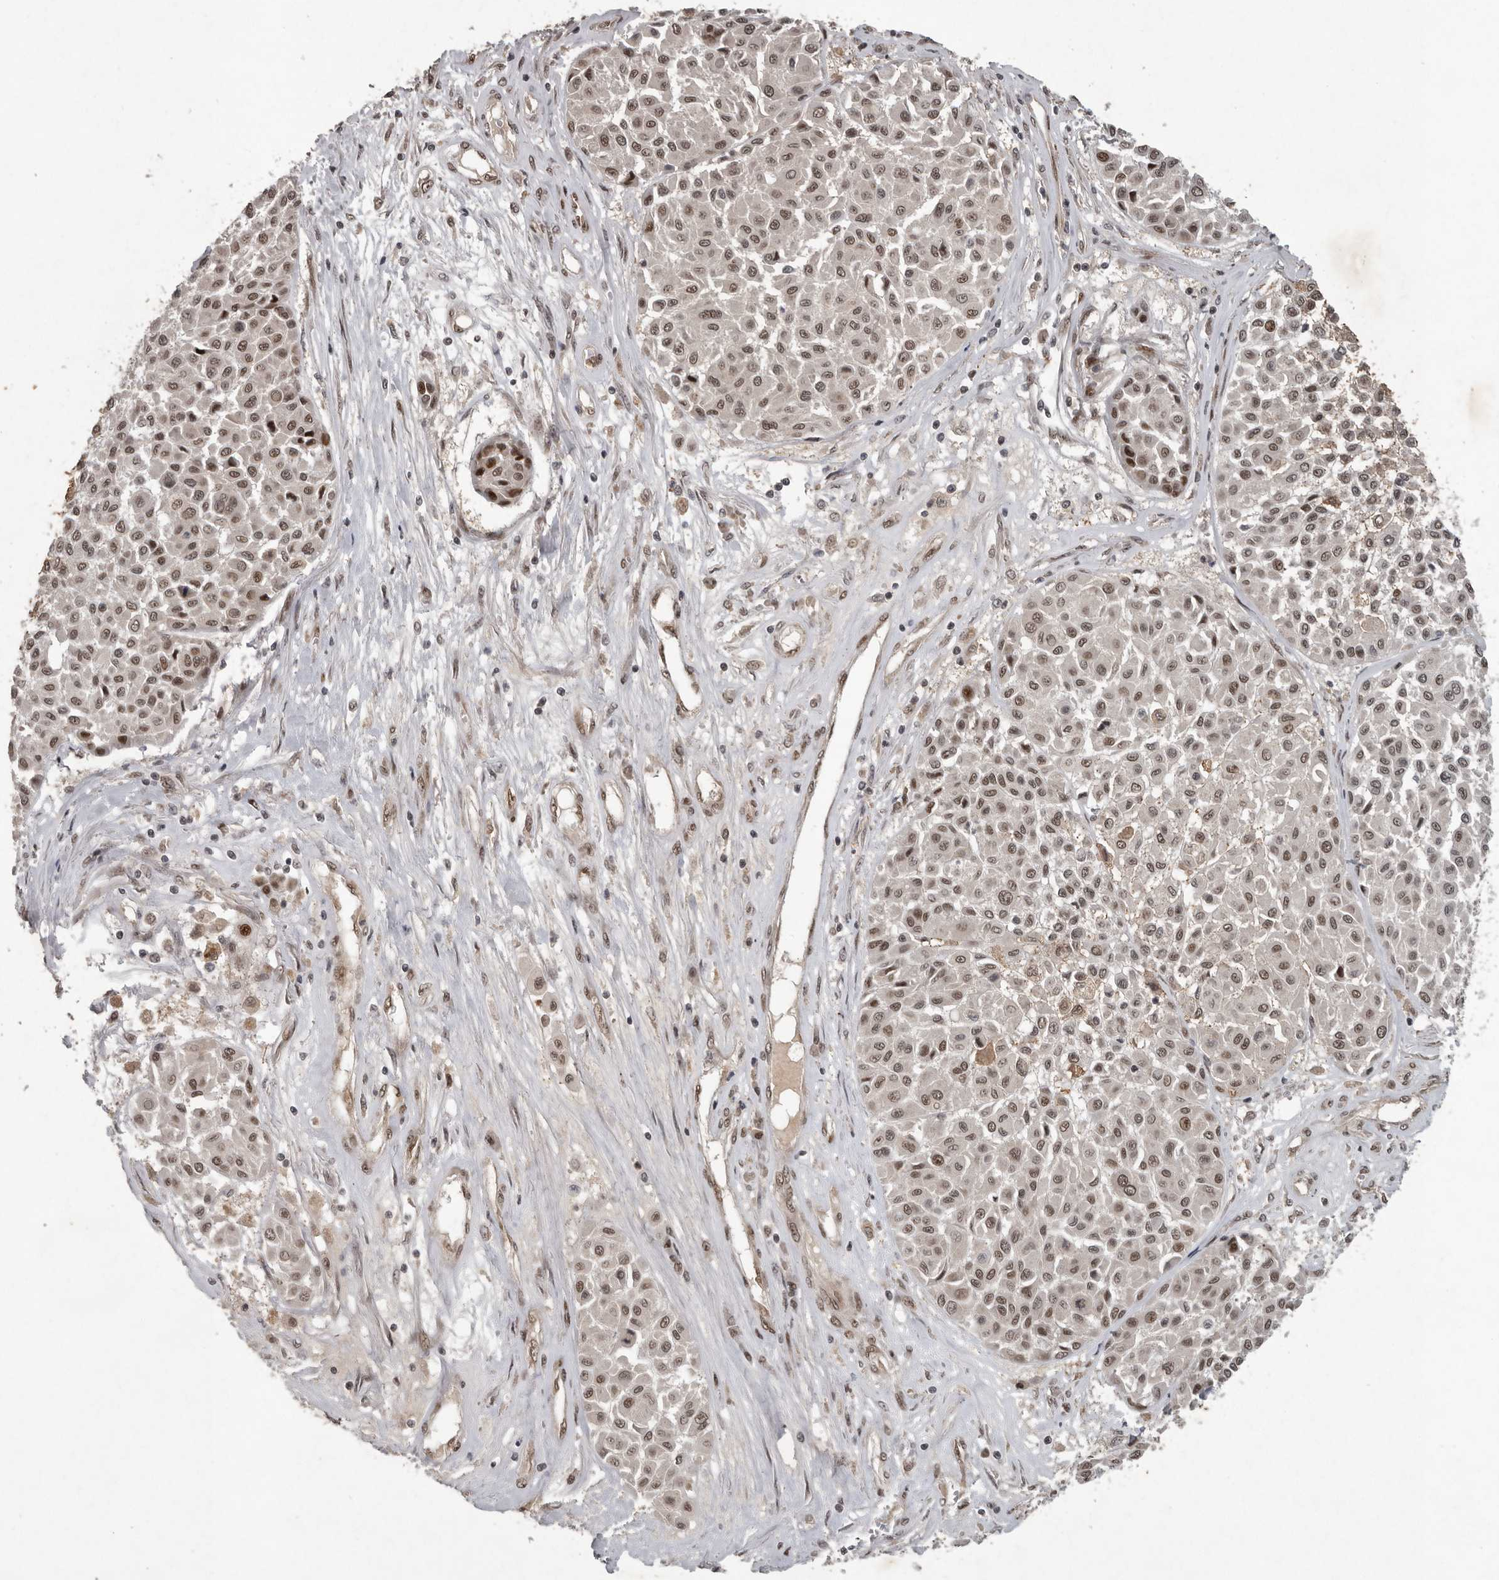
{"staining": {"intensity": "moderate", "quantity": ">75%", "location": "nuclear"}, "tissue": "melanoma", "cell_type": "Tumor cells", "image_type": "cancer", "snomed": [{"axis": "morphology", "description": "Malignant melanoma, Metastatic site"}, {"axis": "topography", "description": "Soft tissue"}], "caption": "Immunohistochemical staining of malignant melanoma (metastatic site) reveals medium levels of moderate nuclear staining in about >75% of tumor cells.", "gene": "CDC27", "patient": {"sex": "male", "age": 41}}